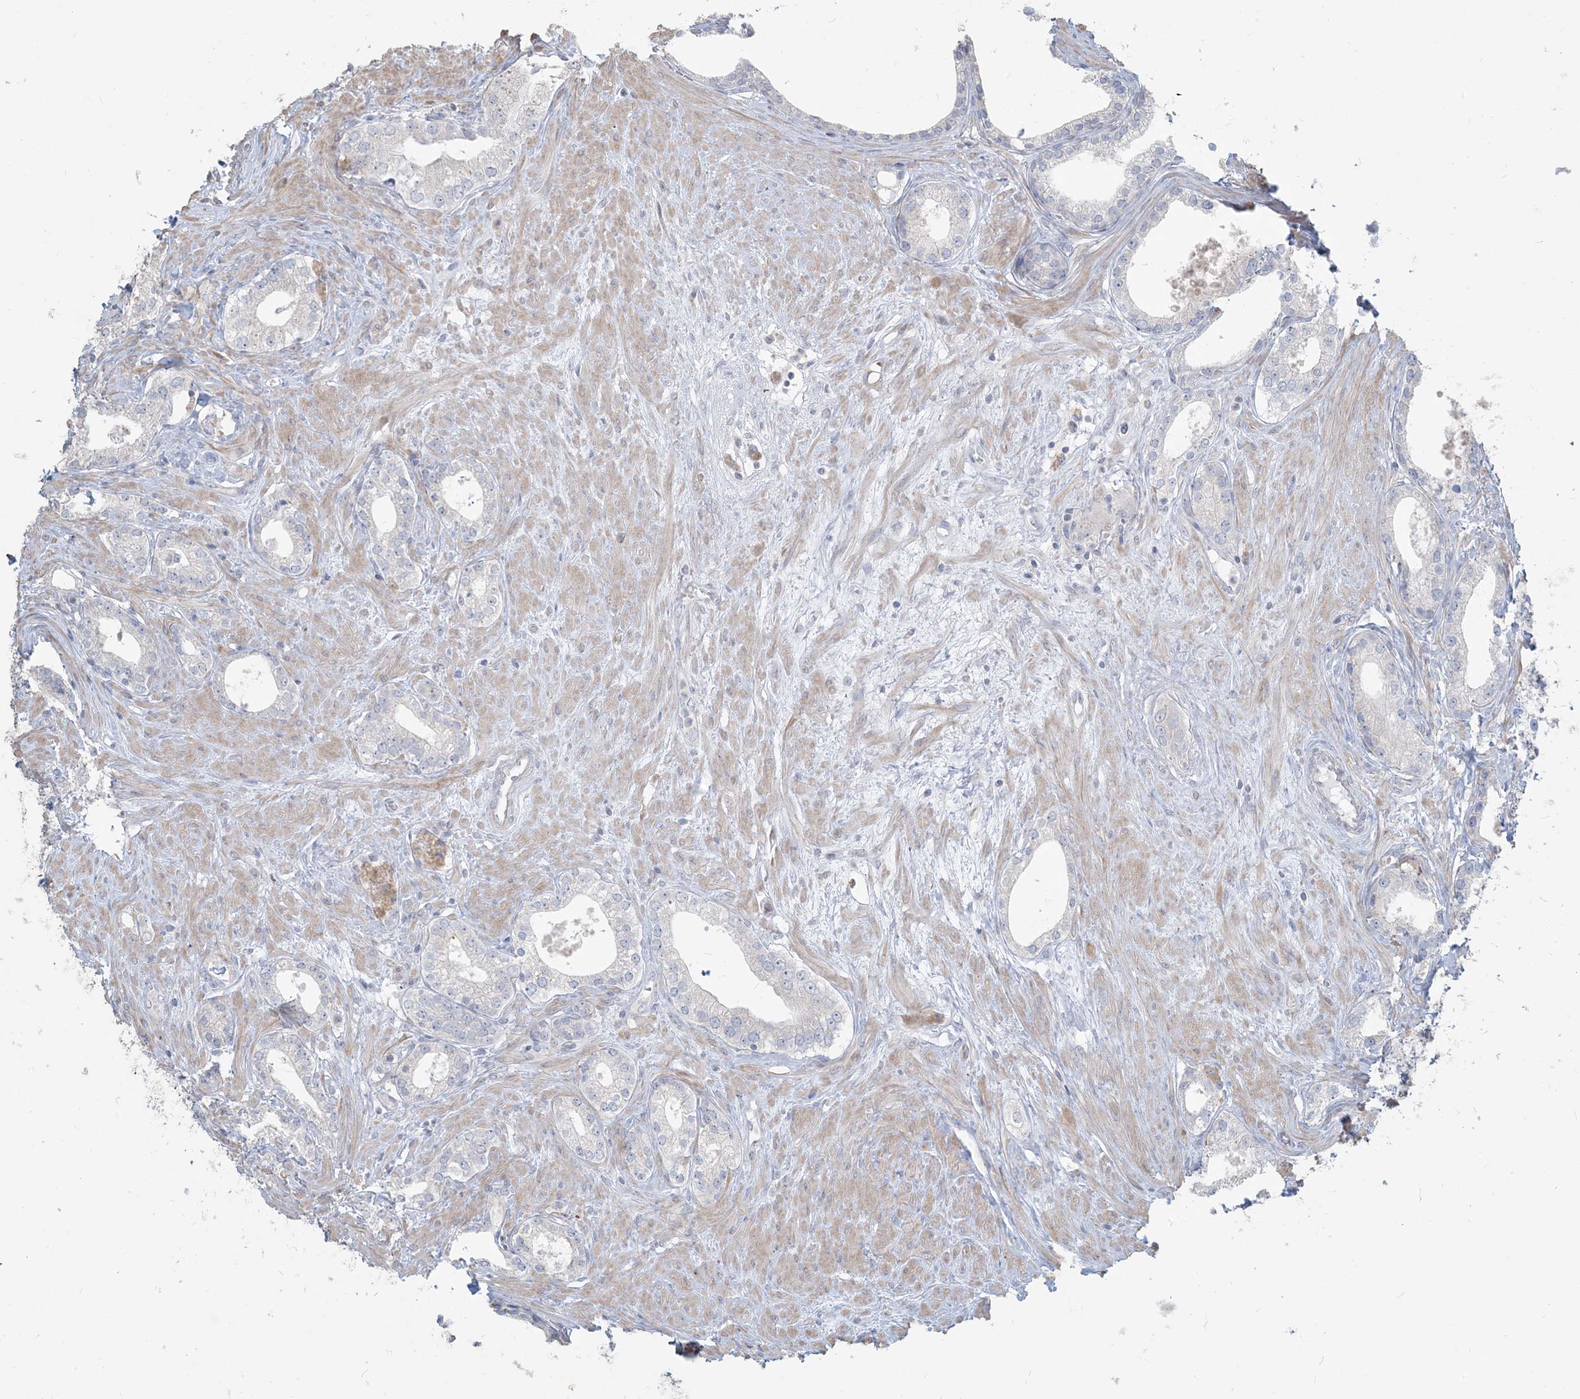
{"staining": {"intensity": "negative", "quantity": "none", "location": "none"}, "tissue": "prostate cancer", "cell_type": "Tumor cells", "image_type": "cancer", "snomed": [{"axis": "morphology", "description": "Adenocarcinoma, High grade"}, {"axis": "topography", "description": "Prostate"}], "caption": "A high-resolution photomicrograph shows immunohistochemistry (IHC) staining of high-grade adenocarcinoma (prostate), which exhibits no significant positivity in tumor cells.", "gene": "NPHS2", "patient": {"sex": "male", "age": 63}}